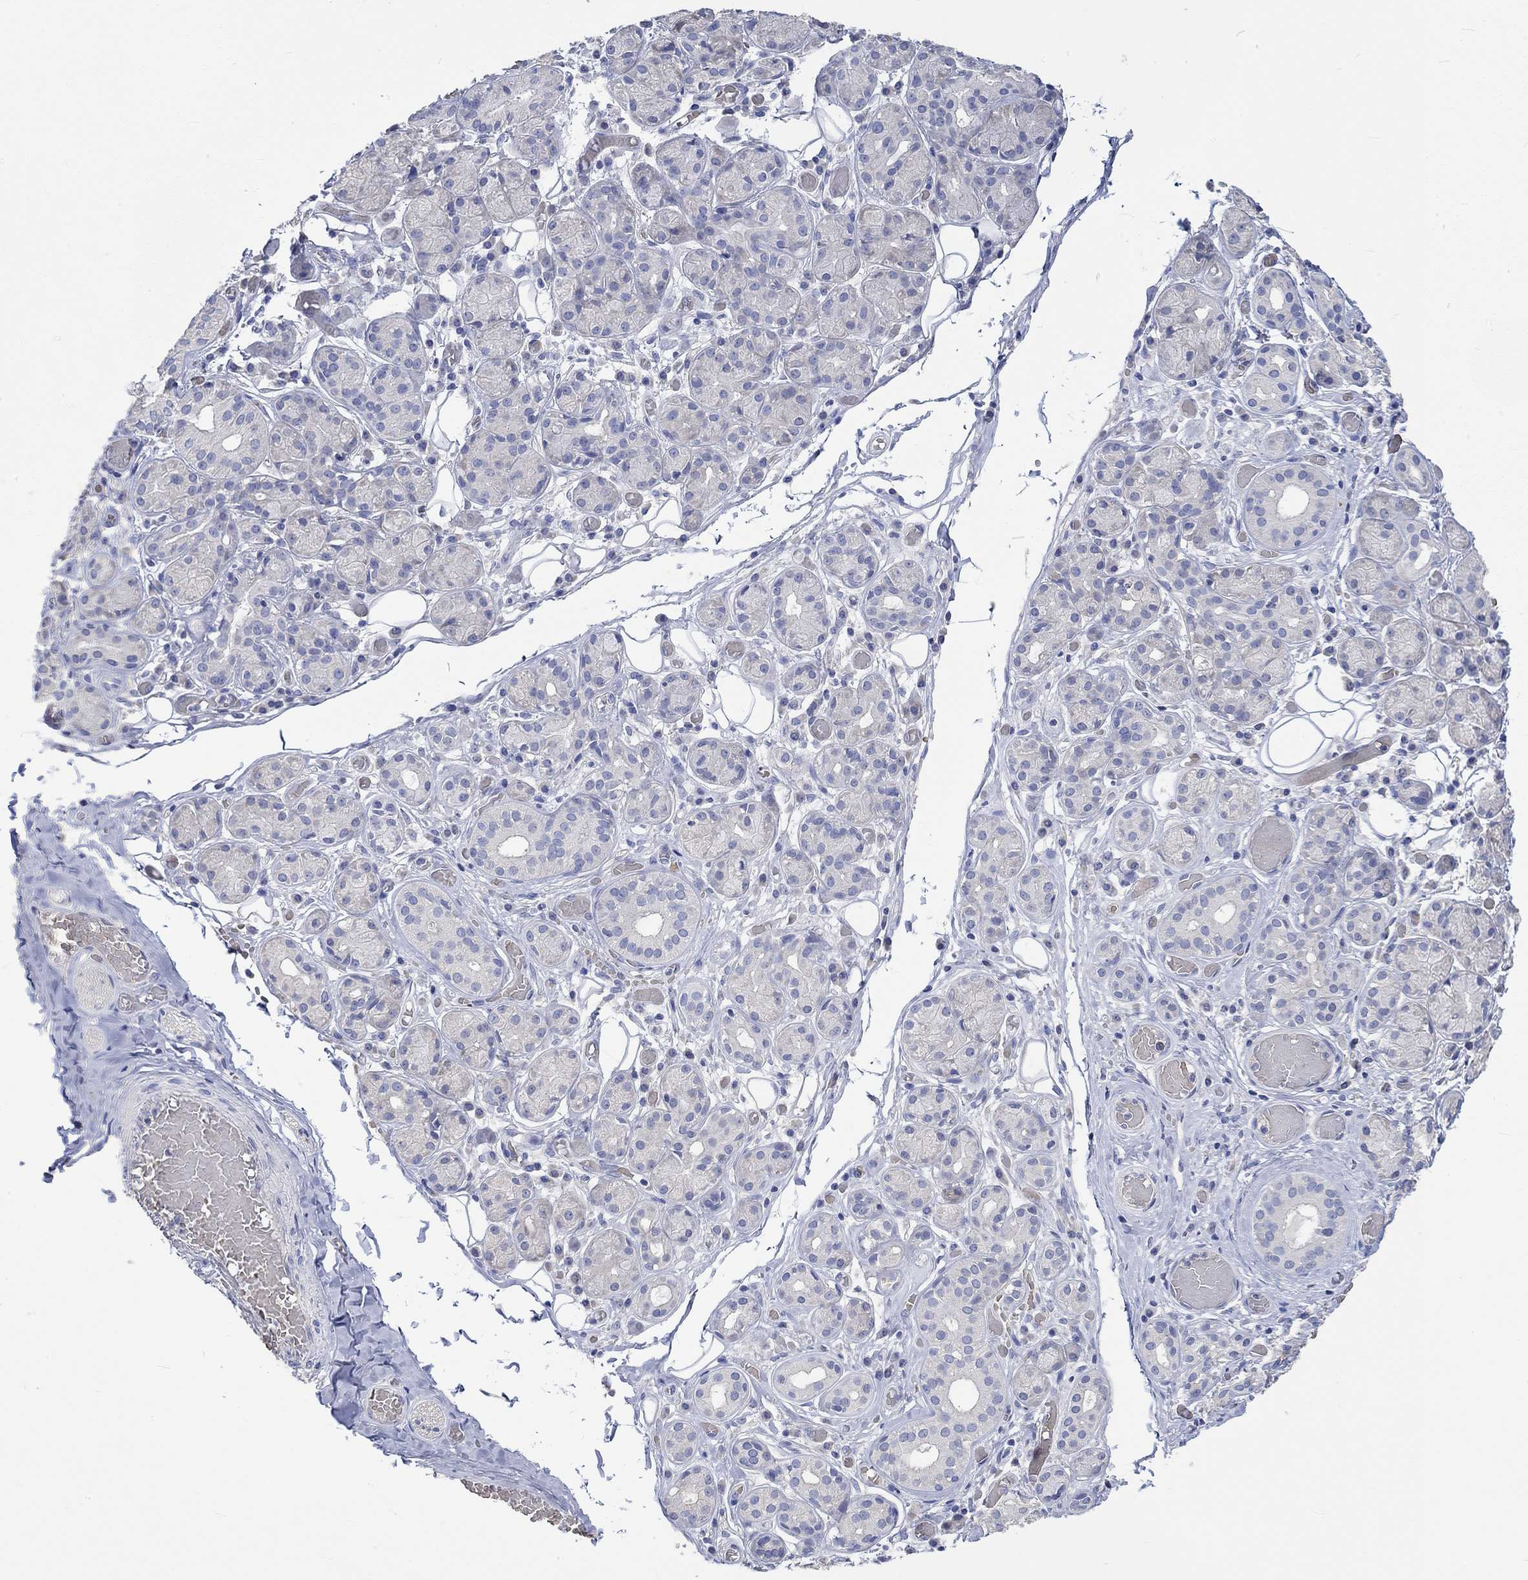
{"staining": {"intensity": "negative", "quantity": "none", "location": "none"}, "tissue": "salivary gland", "cell_type": "Glandular cells", "image_type": "normal", "snomed": [{"axis": "morphology", "description": "Normal tissue, NOS"}, {"axis": "topography", "description": "Salivary gland"}, {"axis": "topography", "description": "Peripheral nerve tissue"}], "caption": "An immunohistochemistry (IHC) micrograph of unremarkable salivary gland is shown. There is no staining in glandular cells of salivary gland.", "gene": "KCNA1", "patient": {"sex": "male", "age": 71}}